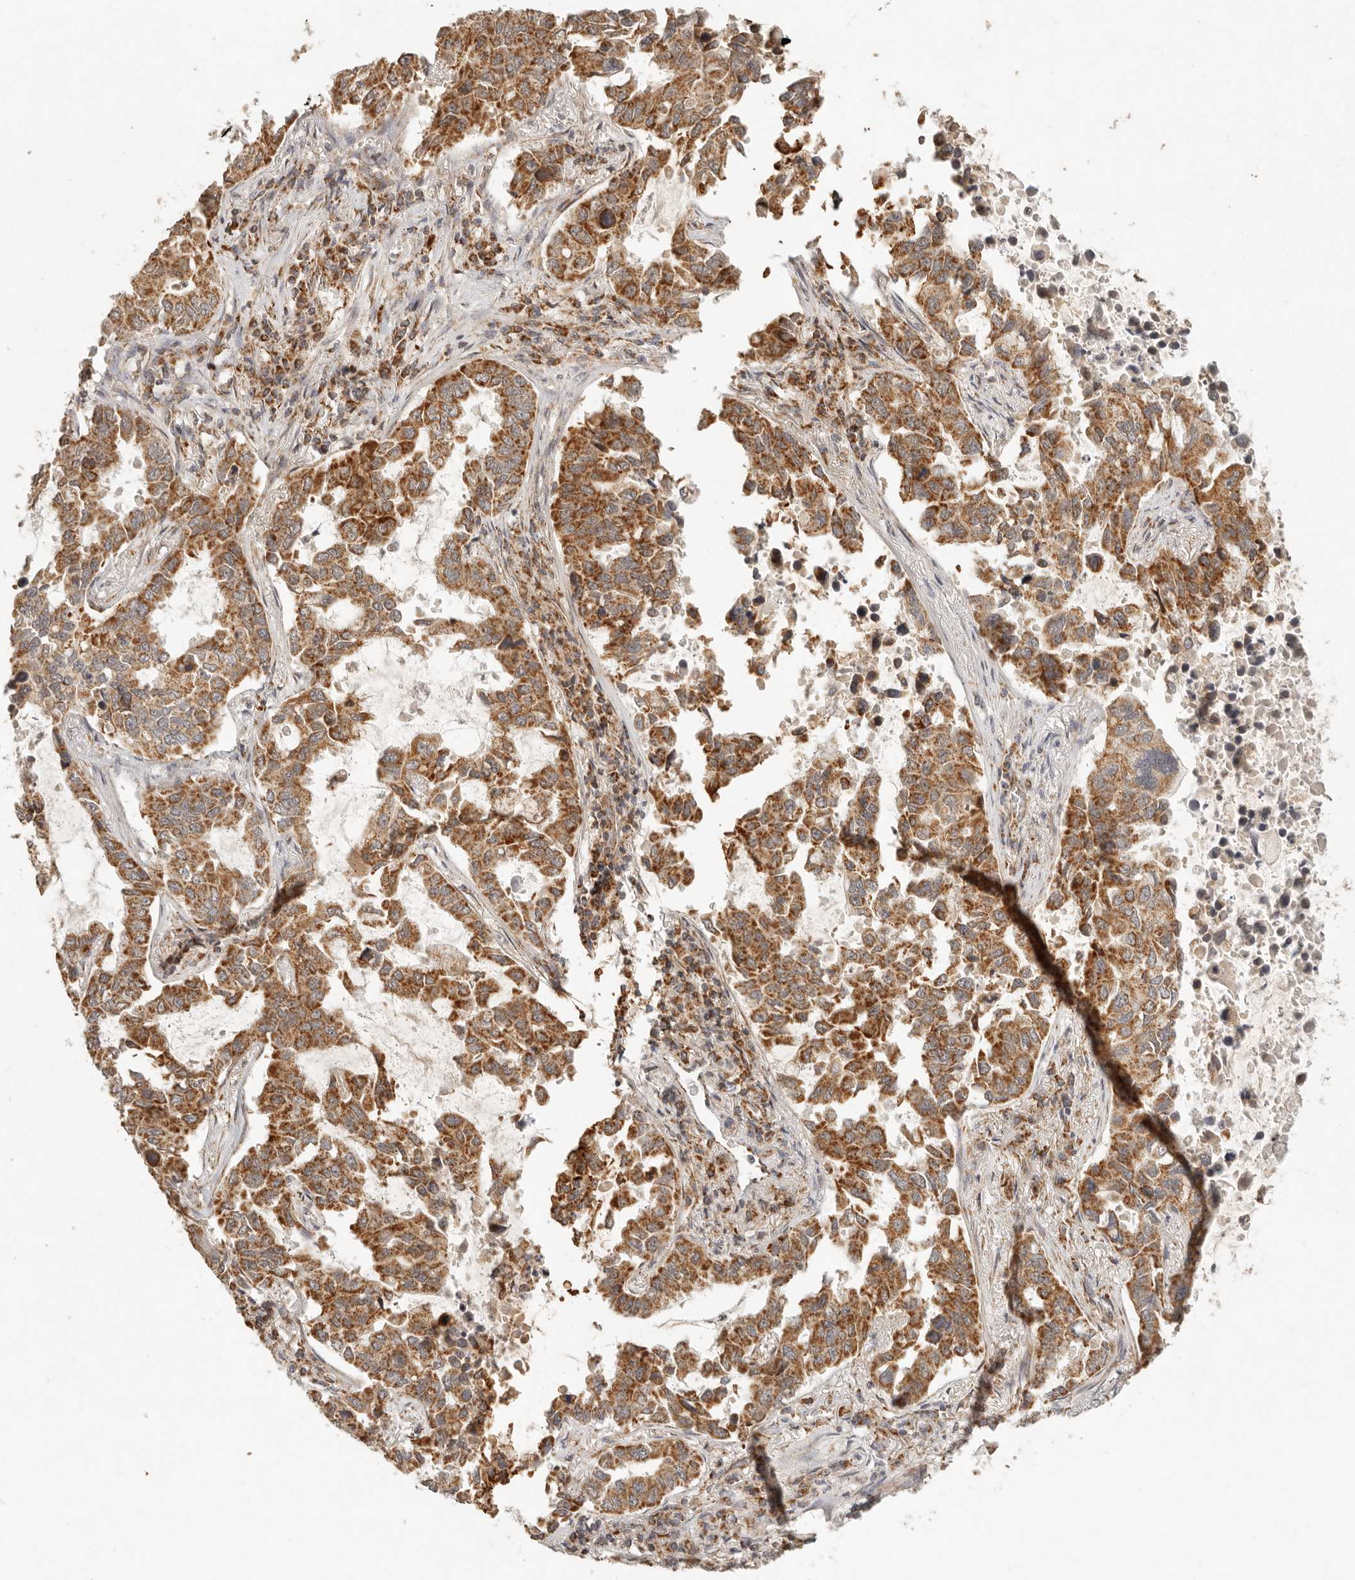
{"staining": {"intensity": "moderate", "quantity": ">75%", "location": "cytoplasmic/membranous"}, "tissue": "lung cancer", "cell_type": "Tumor cells", "image_type": "cancer", "snomed": [{"axis": "morphology", "description": "Adenocarcinoma, NOS"}, {"axis": "topography", "description": "Lung"}], "caption": "Protein staining exhibits moderate cytoplasmic/membranous positivity in about >75% of tumor cells in lung cancer (adenocarcinoma). (Brightfield microscopy of DAB IHC at high magnification).", "gene": "MRPL55", "patient": {"sex": "male", "age": 64}}